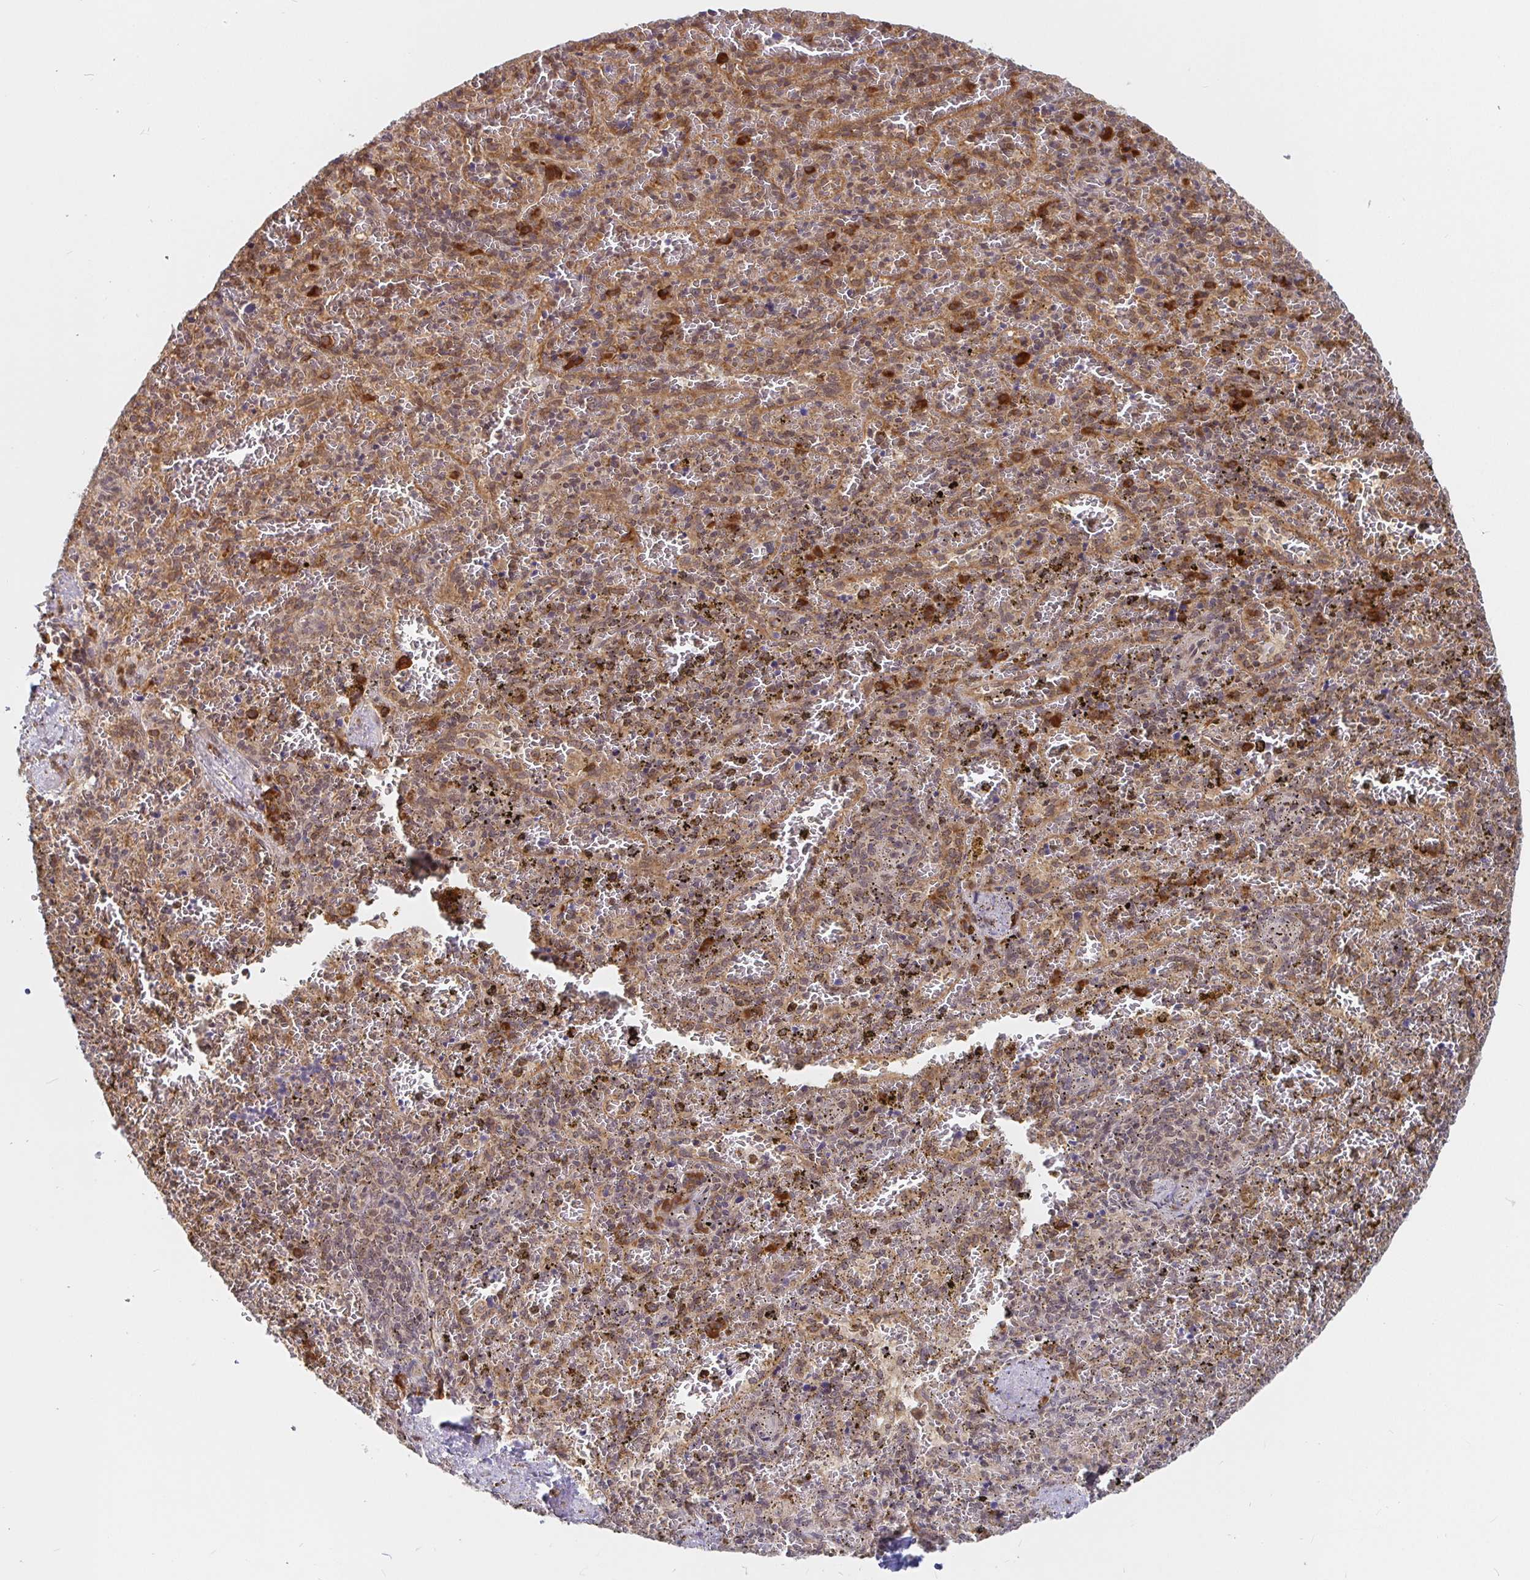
{"staining": {"intensity": "weak", "quantity": "25%-75%", "location": "cytoplasmic/membranous,nuclear"}, "tissue": "spleen", "cell_type": "Cells in red pulp", "image_type": "normal", "snomed": [{"axis": "morphology", "description": "Normal tissue, NOS"}, {"axis": "topography", "description": "Spleen"}], "caption": "DAB (3,3'-diaminobenzidine) immunohistochemical staining of benign spleen reveals weak cytoplasmic/membranous,nuclear protein expression in about 25%-75% of cells in red pulp.", "gene": "ALG1L2", "patient": {"sex": "female", "age": 50}}